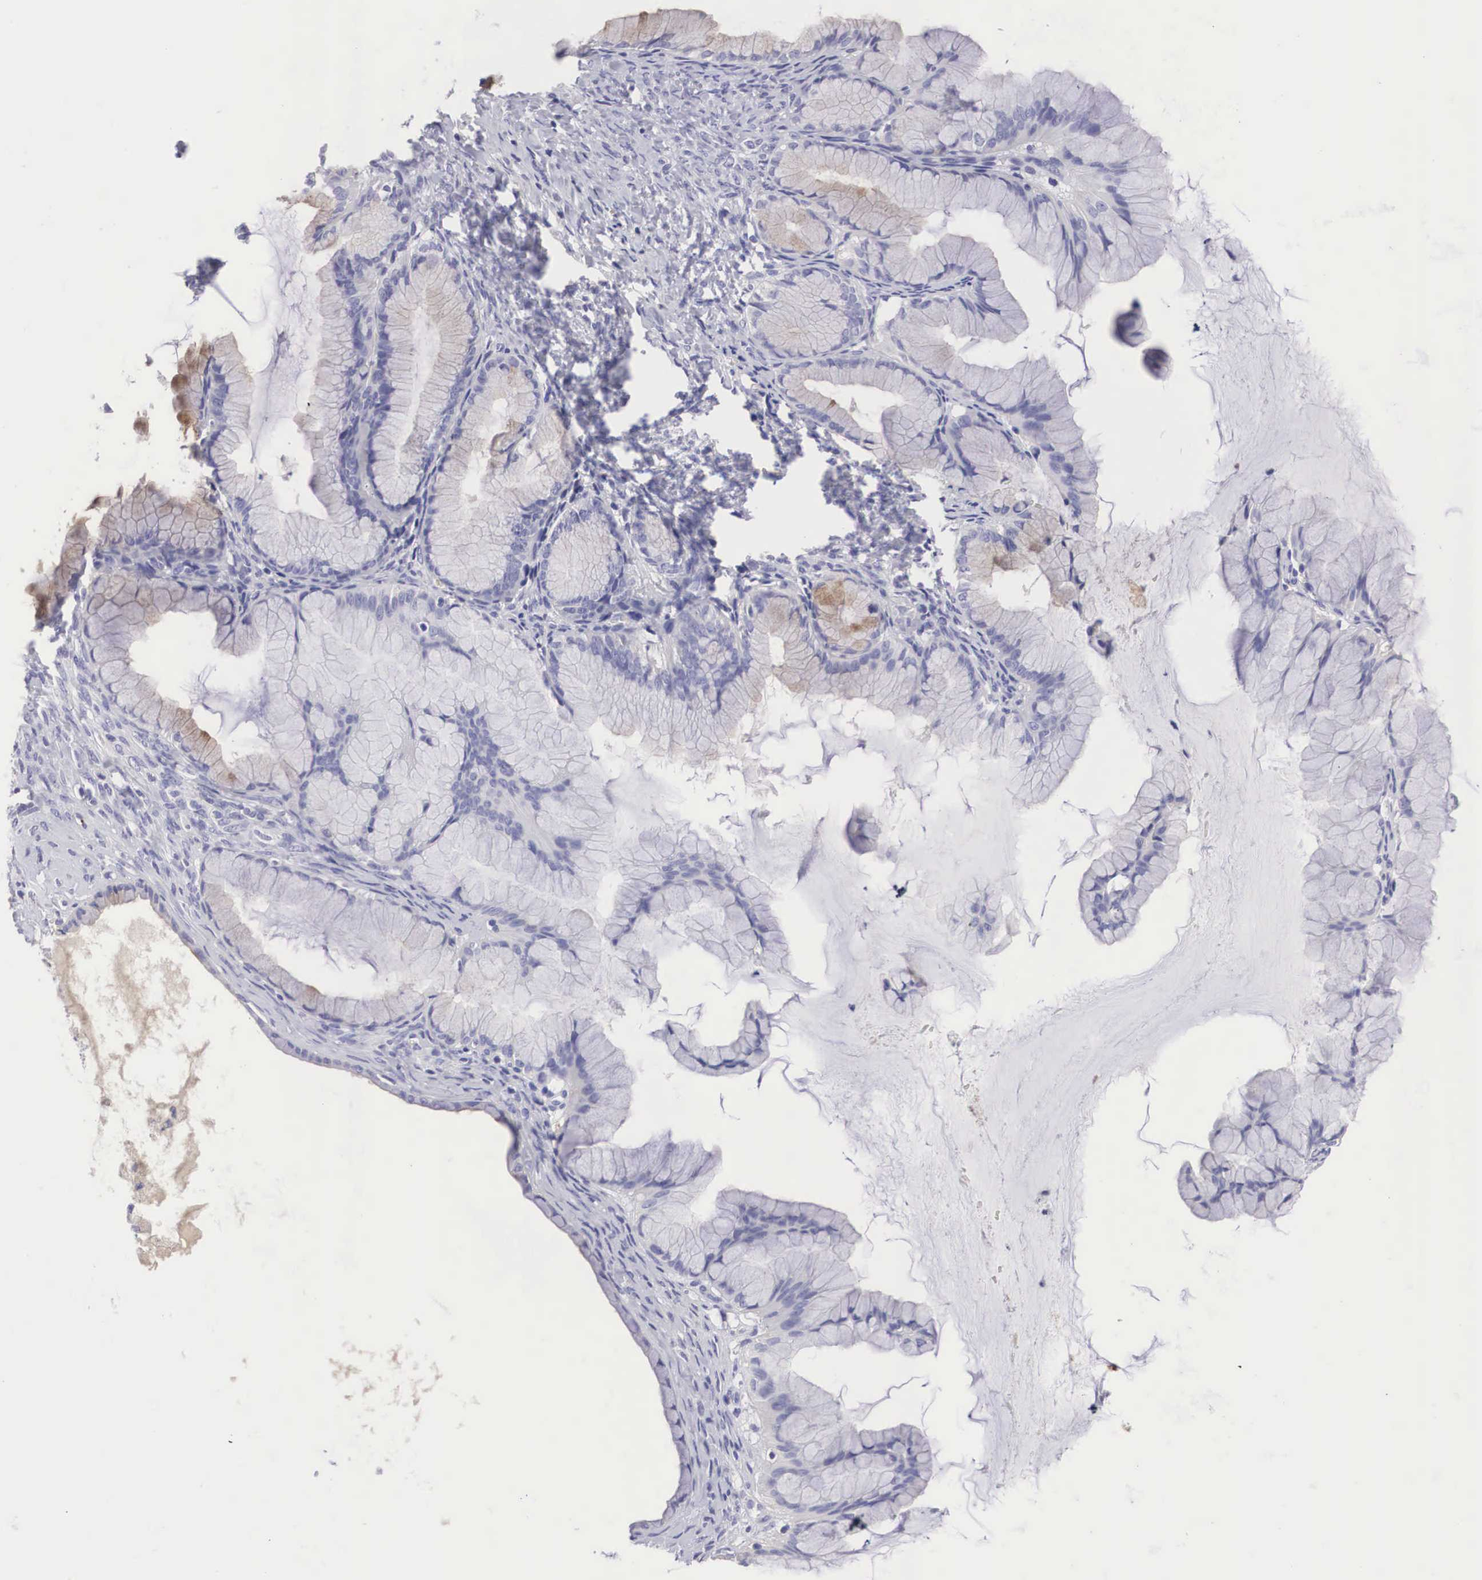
{"staining": {"intensity": "negative", "quantity": "none", "location": "none"}, "tissue": "ovarian cancer", "cell_type": "Tumor cells", "image_type": "cancer", "snomed": [{"axis": "morphology", "description": "Cystadenocarcinoma, mucinous, NOS"}, {"axis": "topography", "description": "Ovary"}], "caption": "There is no significant positivity in tumor cells of mucinous cystadenocarcinoma (ovarian).", "gene": "CLU", "patient": {"sex": "female", "age": 41}}